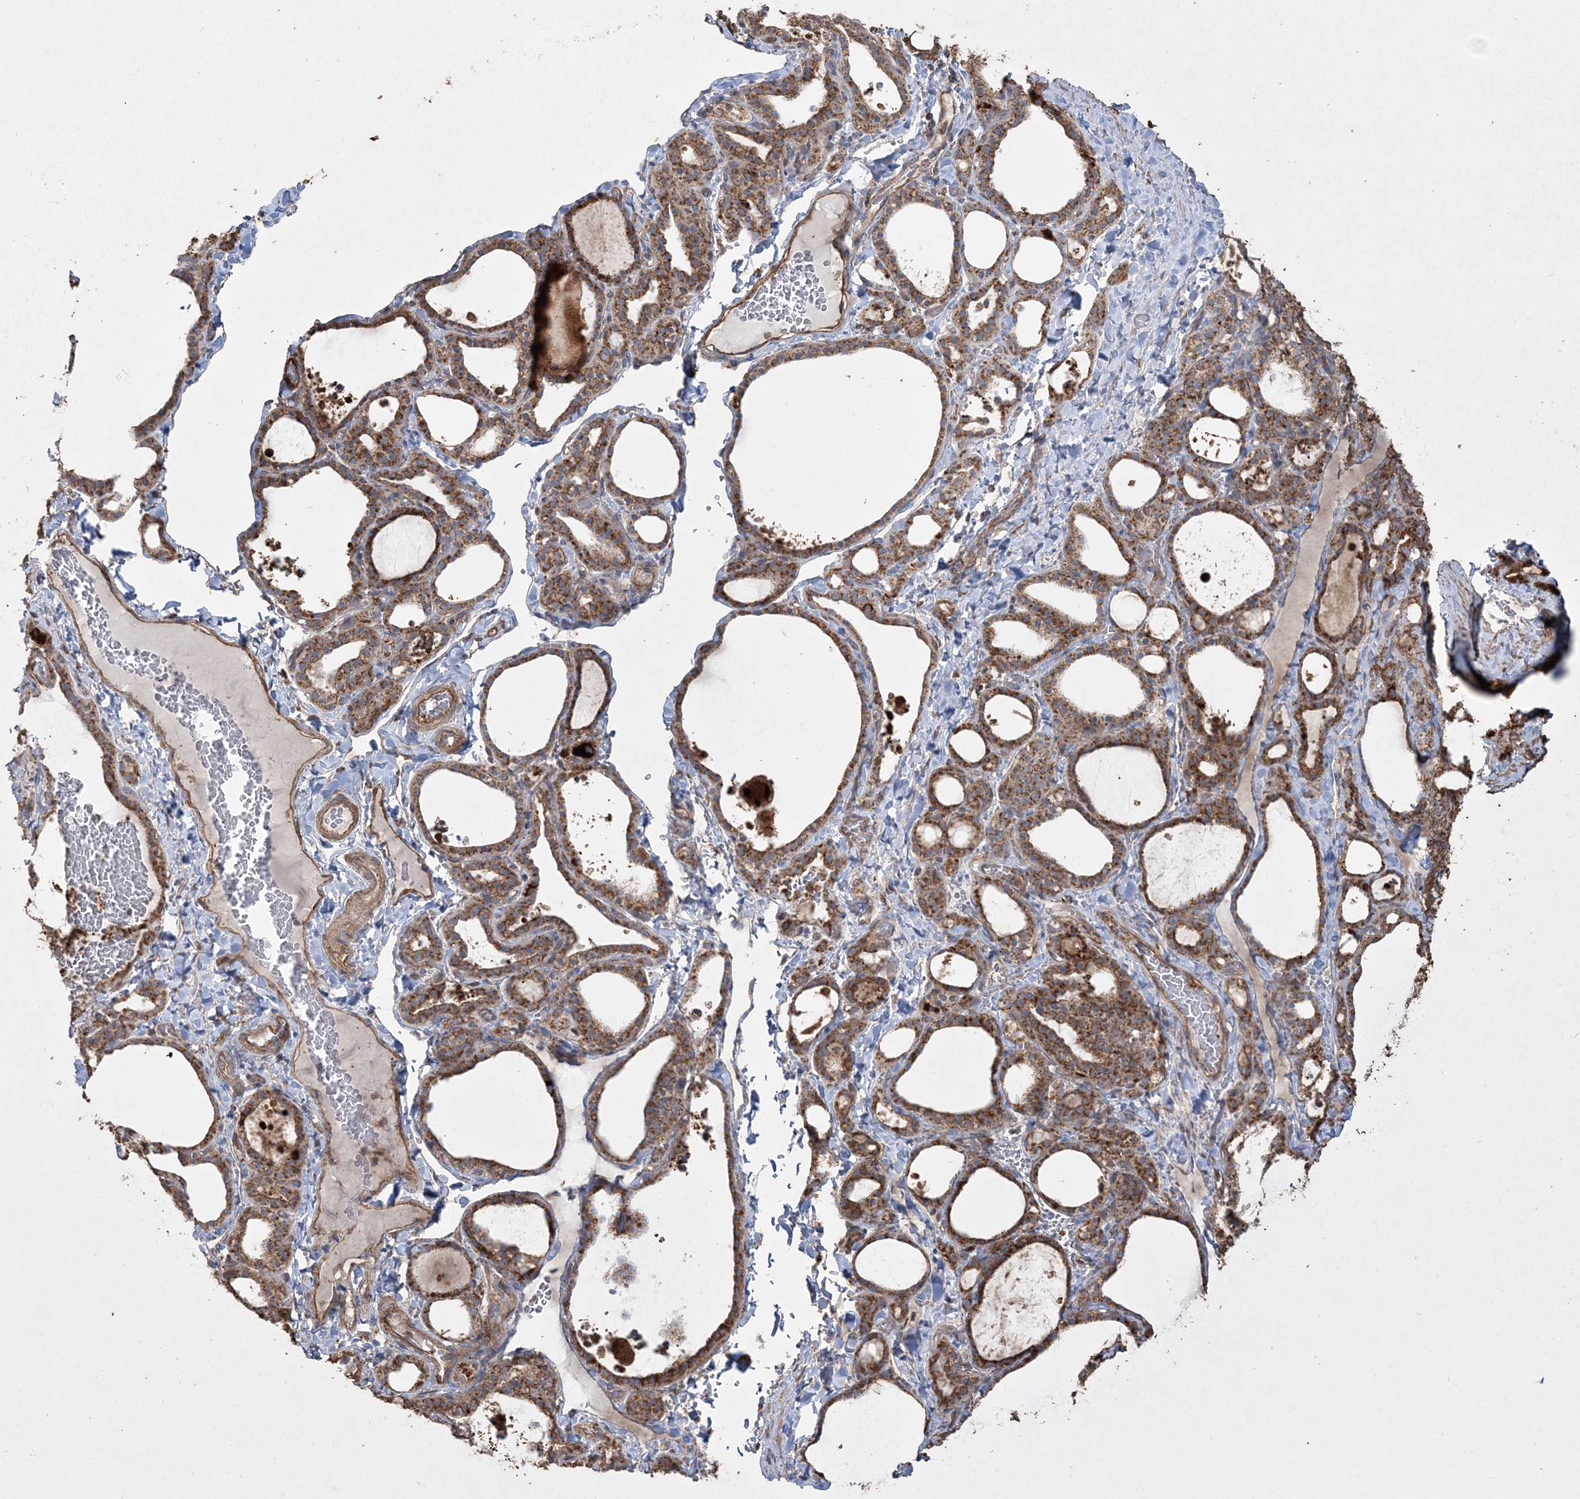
{"staining": {"intensity": "moderate", "quantity": ">75%", "location": "cytoplasmic/membranous"}, "tissue": "thyroid gland", "cell_type": "Glandular cells", "image_type": "normal", "snomed": [{"axis": "morphology", "description": "Normal tissue, NOS"}, {"axis": "topography", "description": "Thyroid gland"}], "caption": "Moderate cytoplasmic/membranous protein staining is present in about >75% of glandular cells in thyroid gland. The protein is stained brown, and the nuclei are stained in blue (DAB (3,3'-diaminobenzidine) IHC with brightfield microscopy, high magnification).", "gene": "TTC7A", "patient": {"sex": "female", "age": 22}}